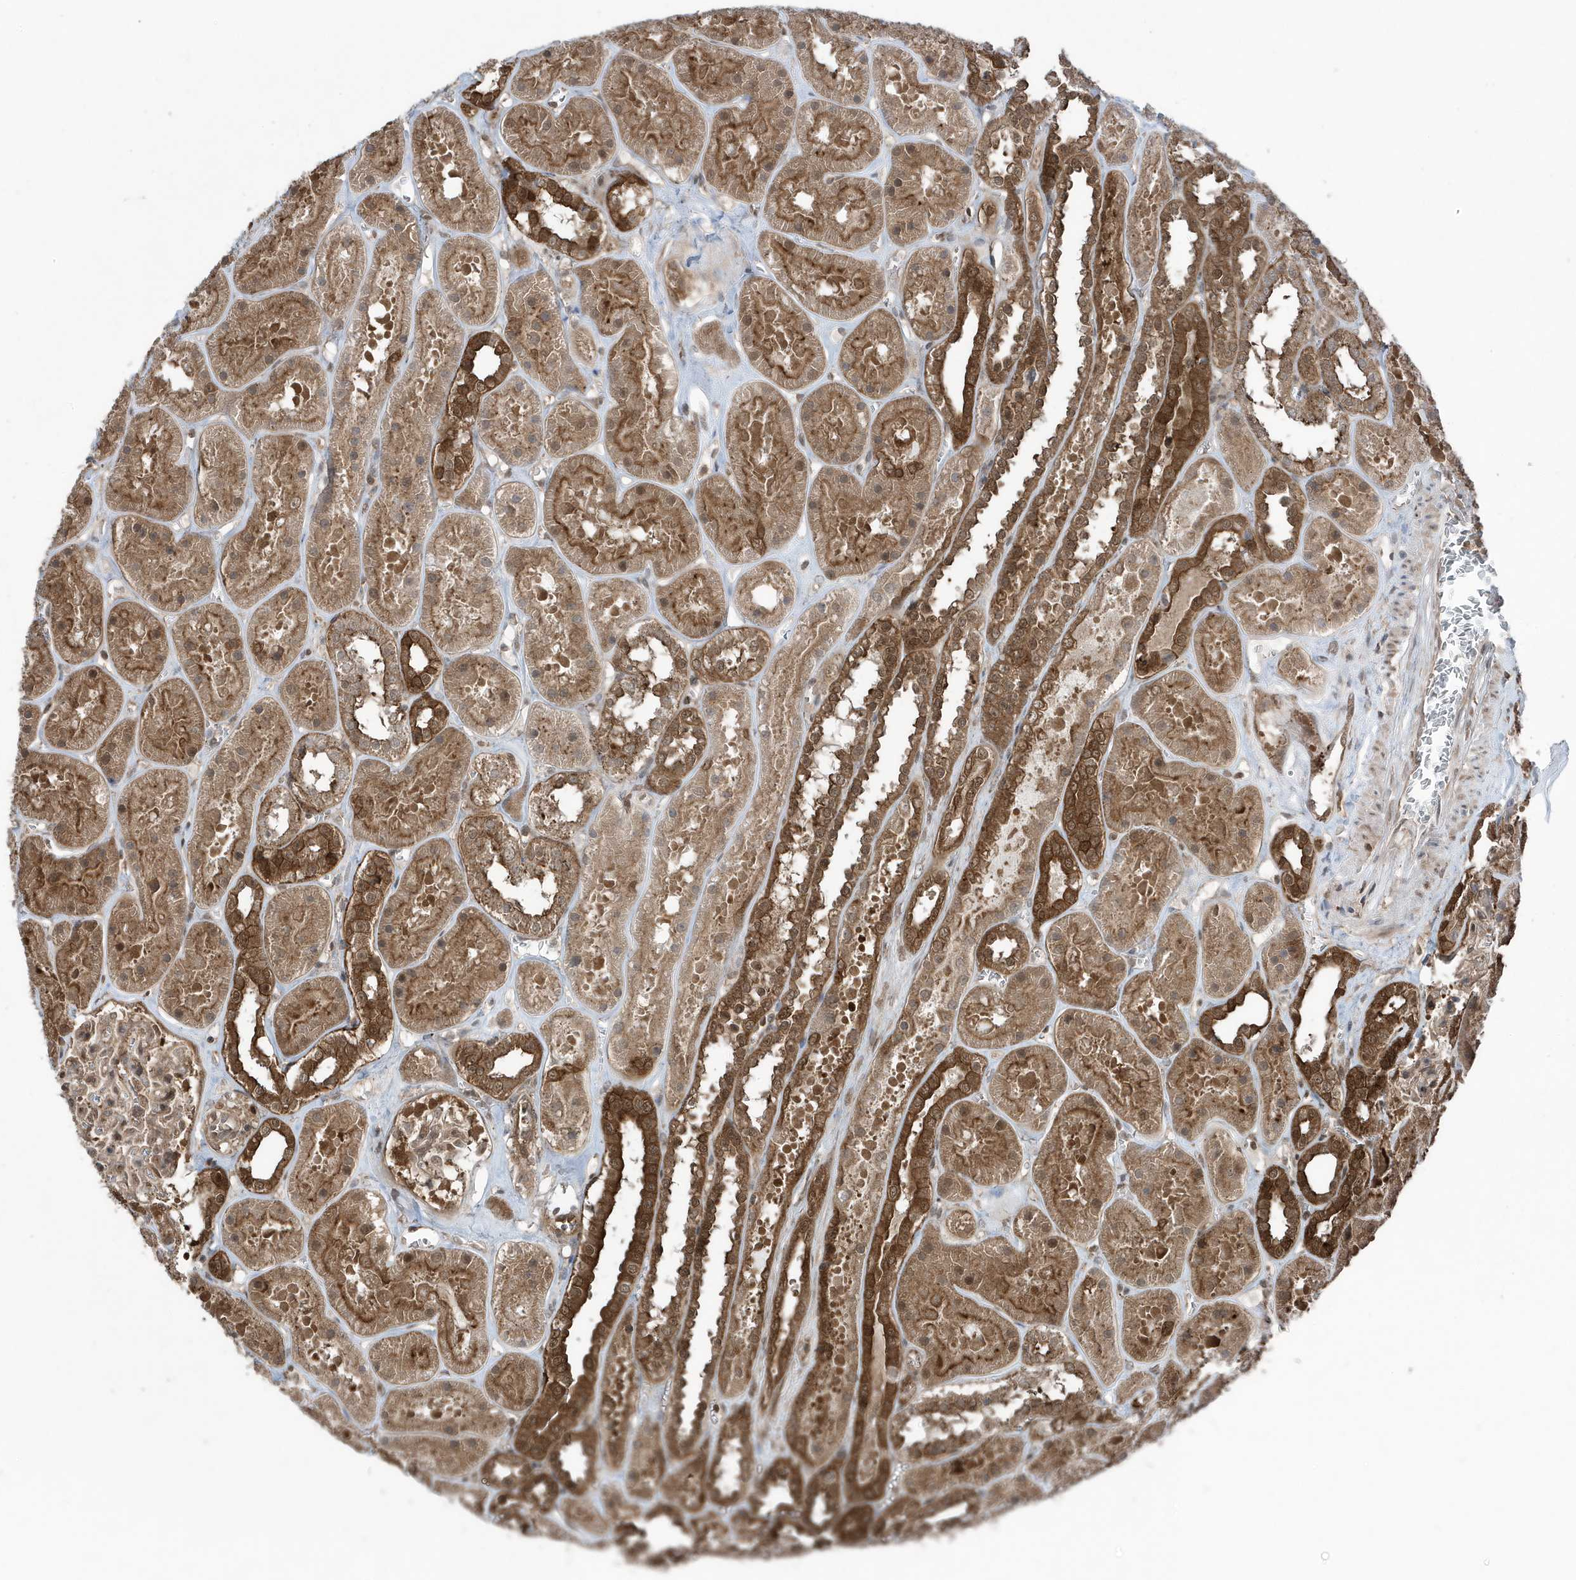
{"staining": {"intensity": "moderate", "quantity": "<25%", "location": "cytoplasmic/membranous"}, "tissue": "kidney", "cell_type": "Cells in glomeruli", "image_type": "normal", "snomed": [{"axis": "morphology", "description": "Normal tissue, NOS"}, {"axis": "topography", "description": "Kidney"}], "caption": "Cells in glomeruli reveal low levels of moderate cytoplasmic/membranous expression in approximately <25% of cells in unremarkable human kidney.", "gene": "MAPK1IP1L", "patient": {"sex": "female", "age": 41}}